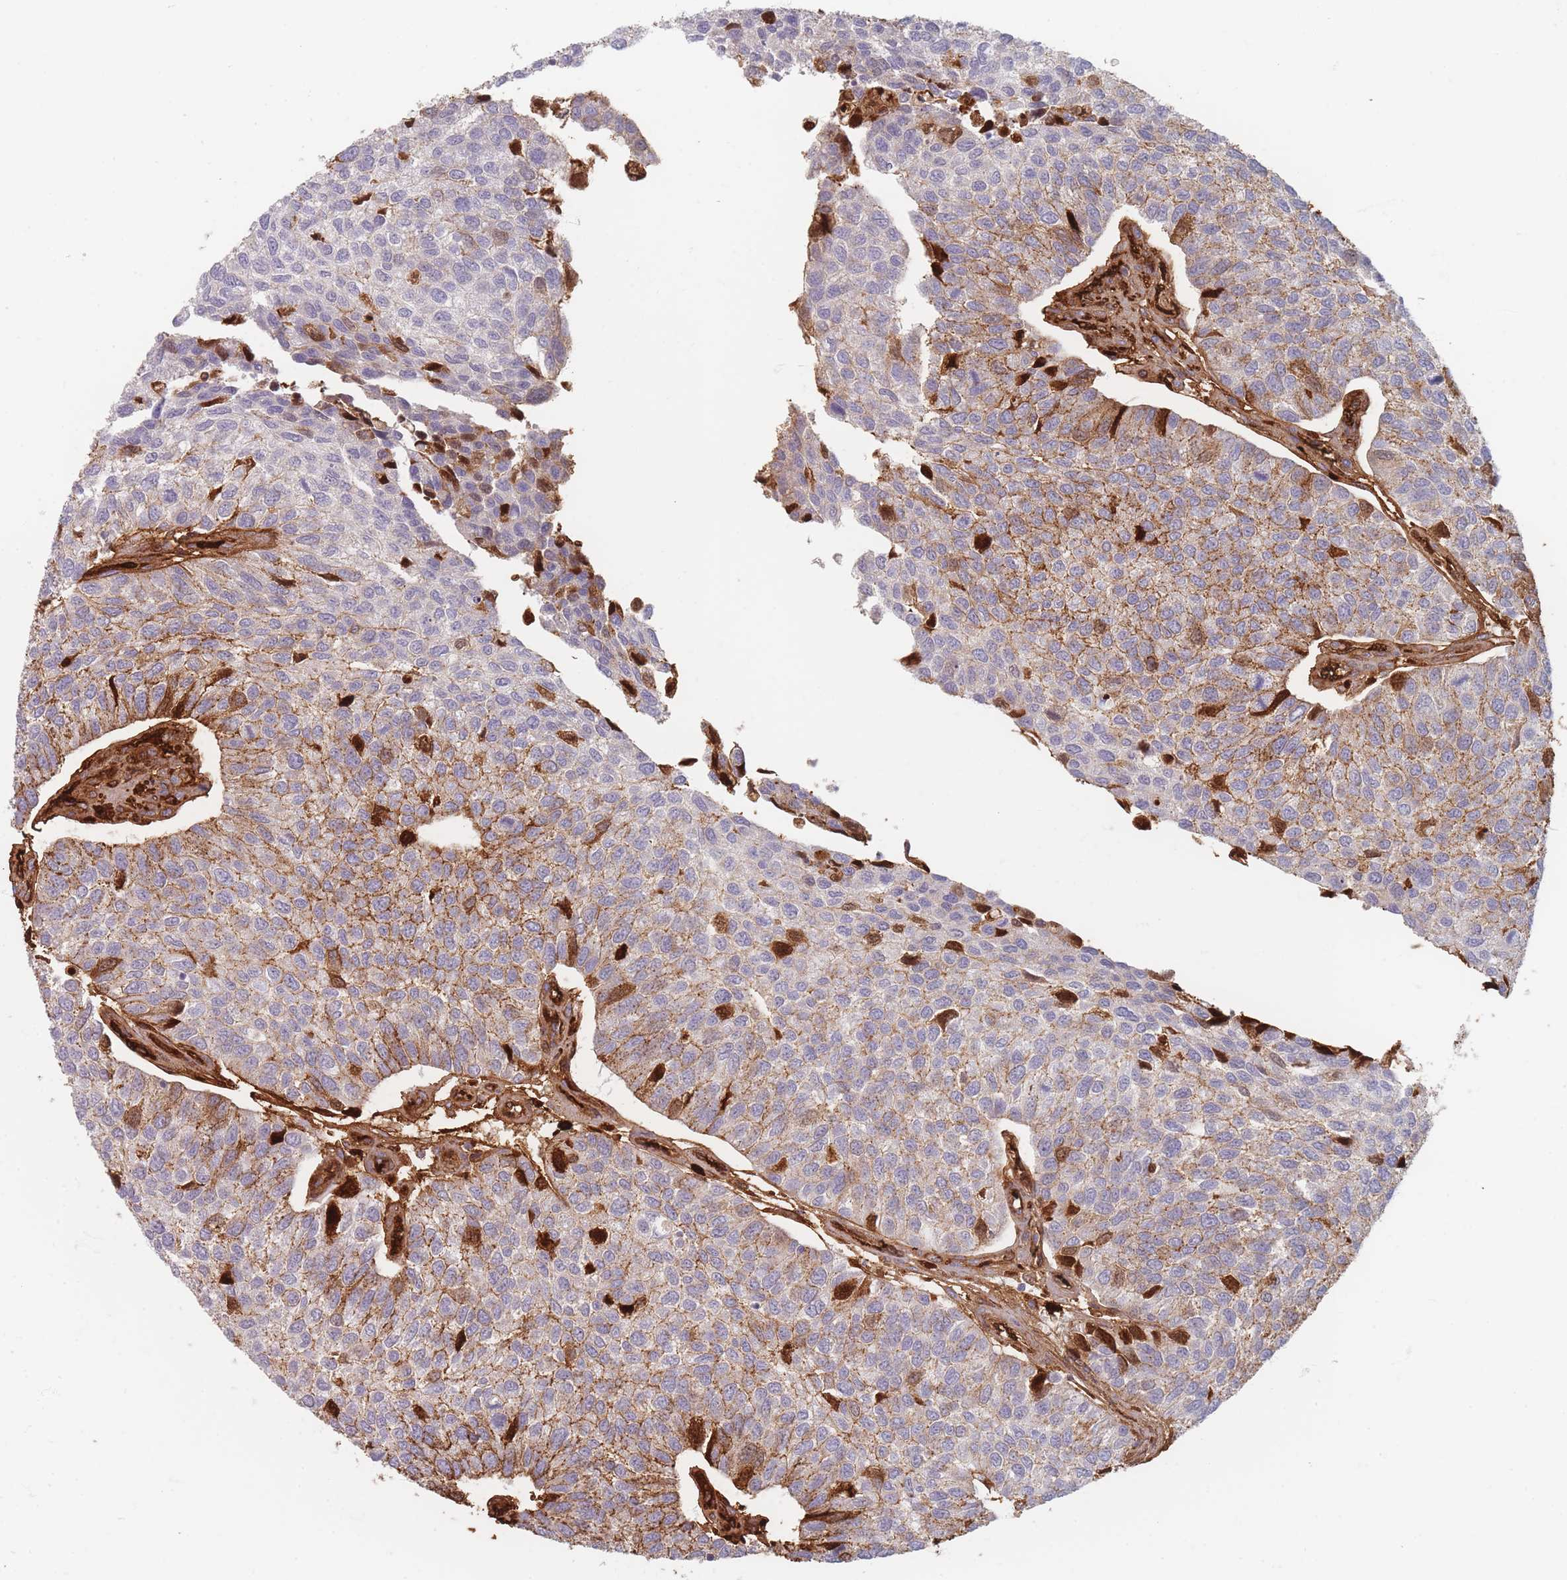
{"staining": {"intensity": "moderate", "quantity": "25%-75%", "location": "cytoplasmic/membranous"}, "tissue": "urothelial cancer", "cell_type": "Tumor cells", "image_type": "cancer", "snomed": [{"axis": "morphology", "description": "Urothelial carcinoma, NOS"}, {"axis": "topography", "description": "Urinary bladder"}], "caption": "Immunohistochemical staining of human transitional cell carcinoma shows moderate cytoplasmic/membranous protein expression in about 25%-75% of tumor cells.", "gene": "SLC2A6", "patient": {"sex": "male", "age": 55}}